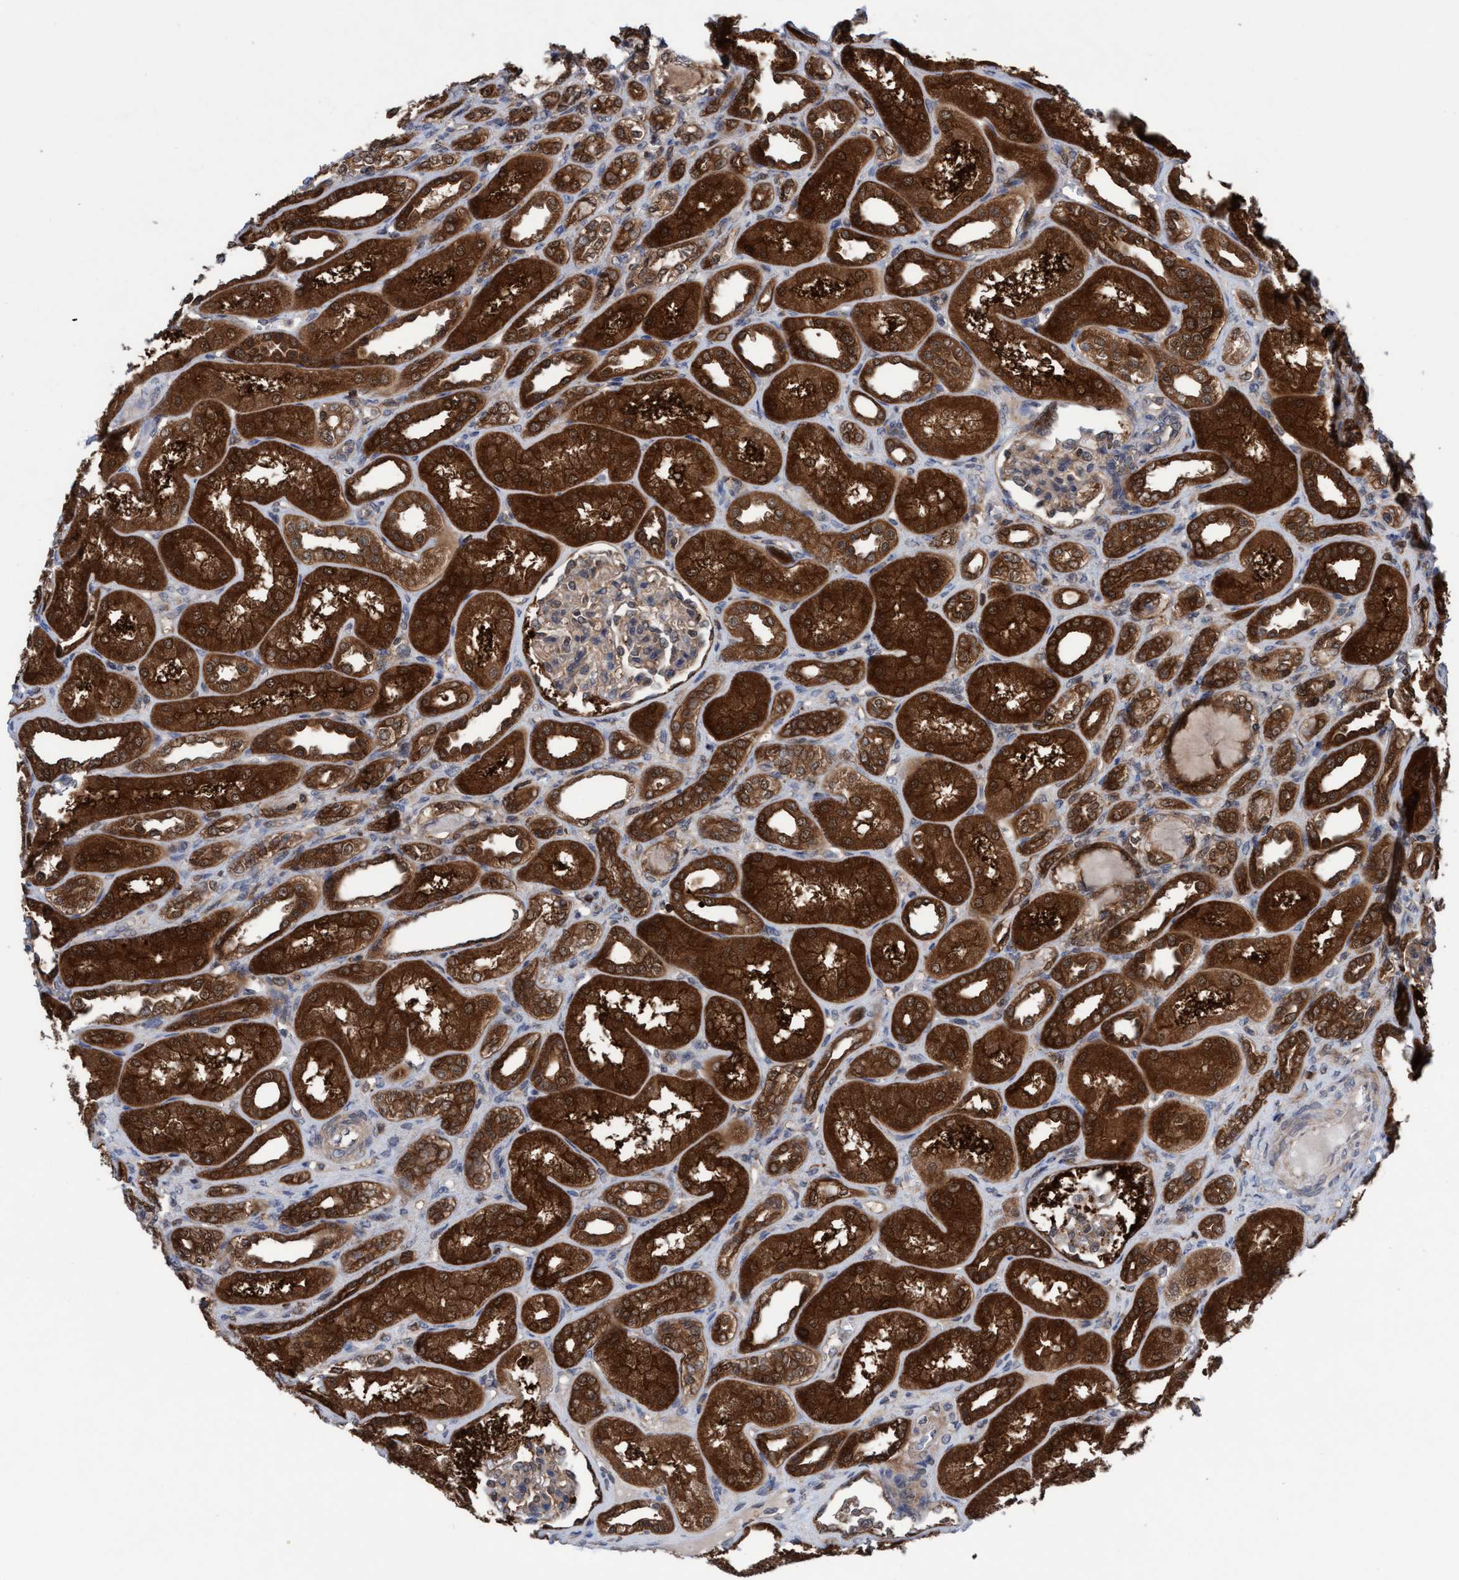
{"staining": {"intensity": "moderate", "quantity": "25%-75%", "location": "cytoplasmic/membranous"}, "tissue": "kidney", "cell_type": "Cells in glomeruli", "image_type": "normal", "snomed": [{"axis": "morphology", "description": "Normal tissue, NOS"}, {"axis": "topography", "description": "Kidney"}], "caption": "Normal kidney was stained to show a protein in brown. There is medium levels of moderate cytoplasmic/membranous staining in approximately 25%-75% of cells in glomeruli. The staining is performed using DAB brown chromogen to label protein expression. The nuclei are counter-stained blue using hematoxylin.", "gene": "GLOD4", "patient": {"sex": "male", "age": 7}}